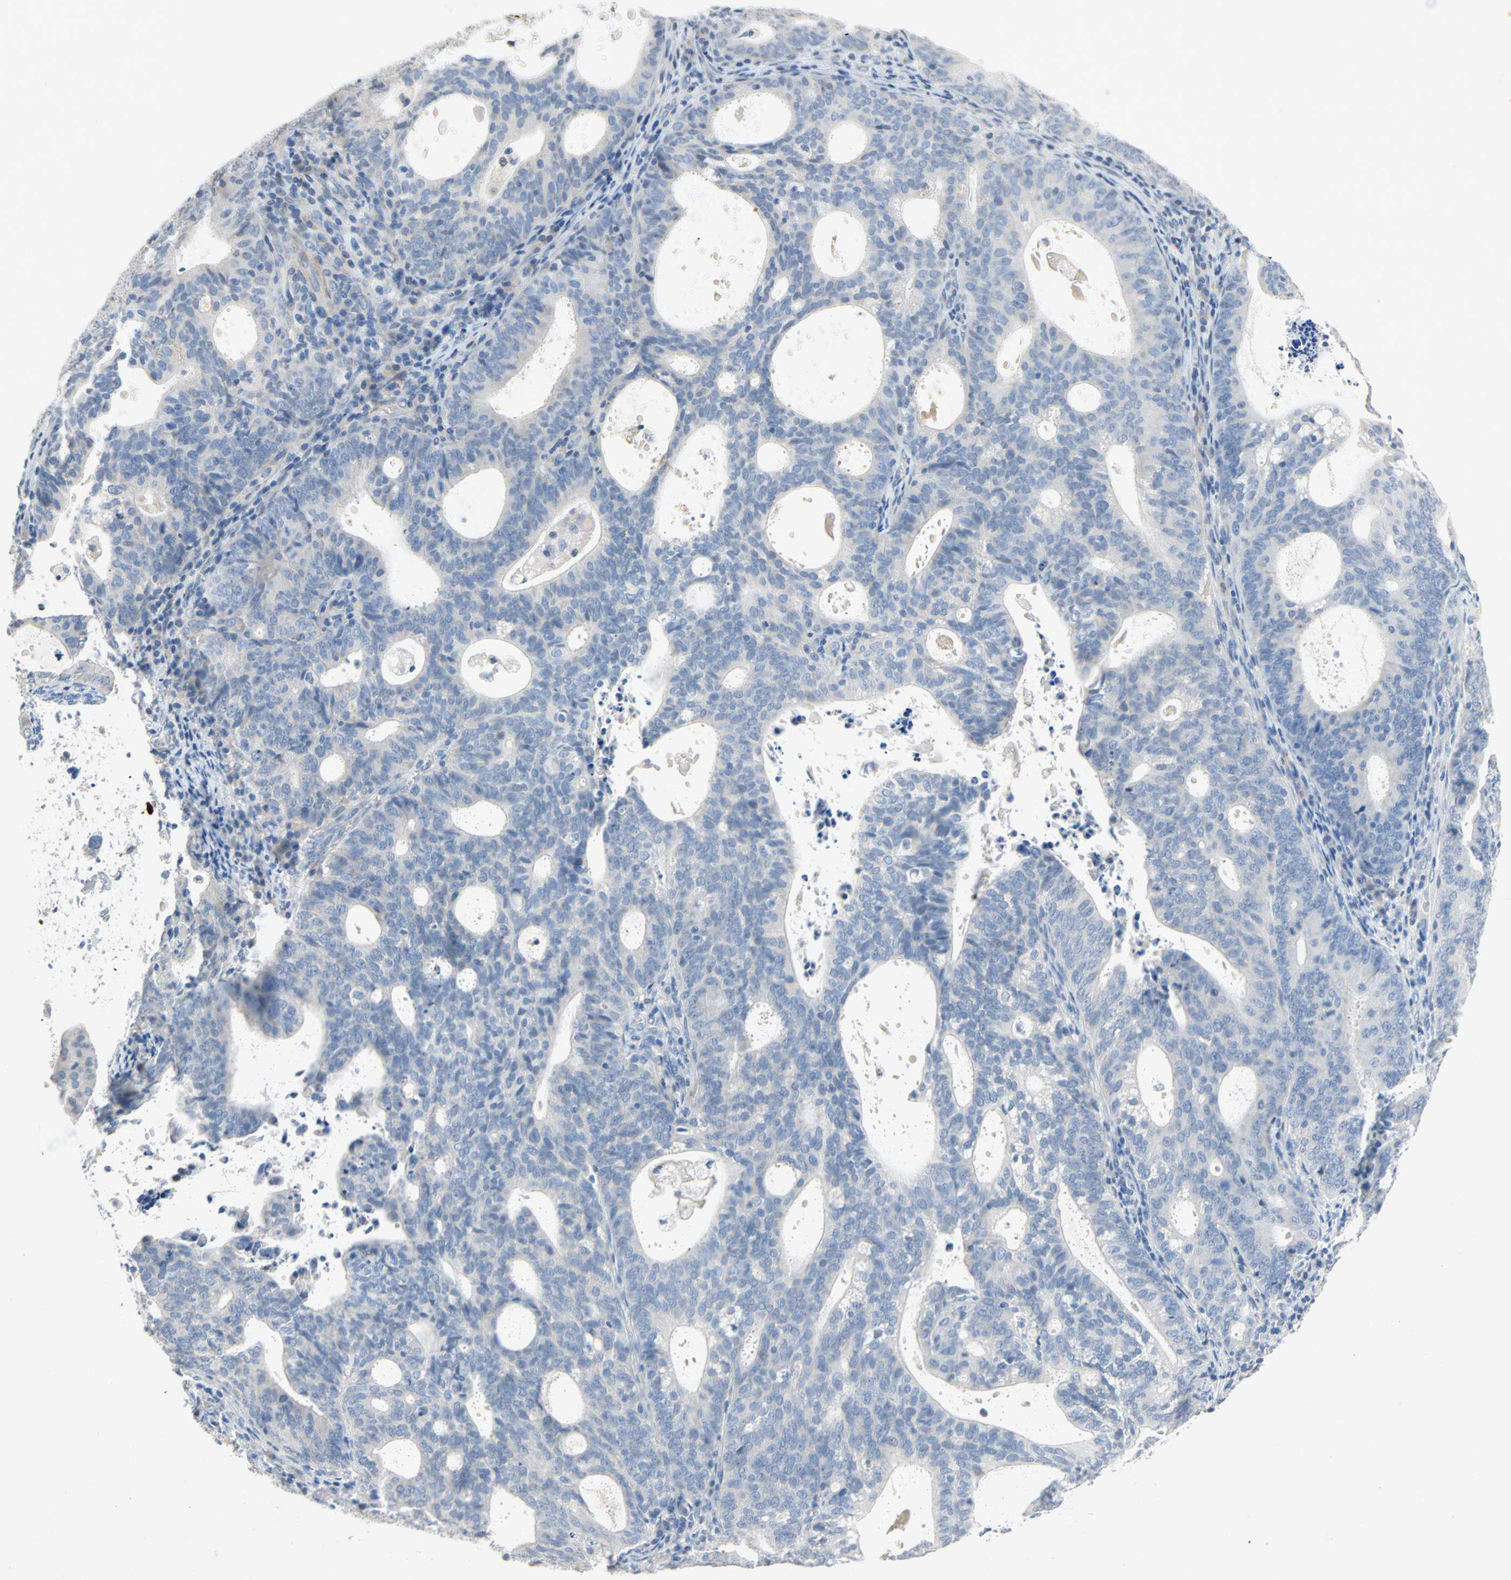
{"staining": {"intensity": "negative", "quantity": "none", "location": "none"}, "tissue": "endometrial cancer", "cell_type": "Tumor cells", "image_type": "cancer", "snomed": [{"axis": "morphology", "description": "Adenocarcinoma, NOS"}, {"axis": "topography", "description": "Uterus"}], "caption": "A histopathology image of human adenocarcinoma (endometrial) is negative for staining in tumor cells. (Brightfield microscopy of DAB IHC at high magnification).", "gene": "PCDHB2", "patient": {"sex": "female", "age": 83}}